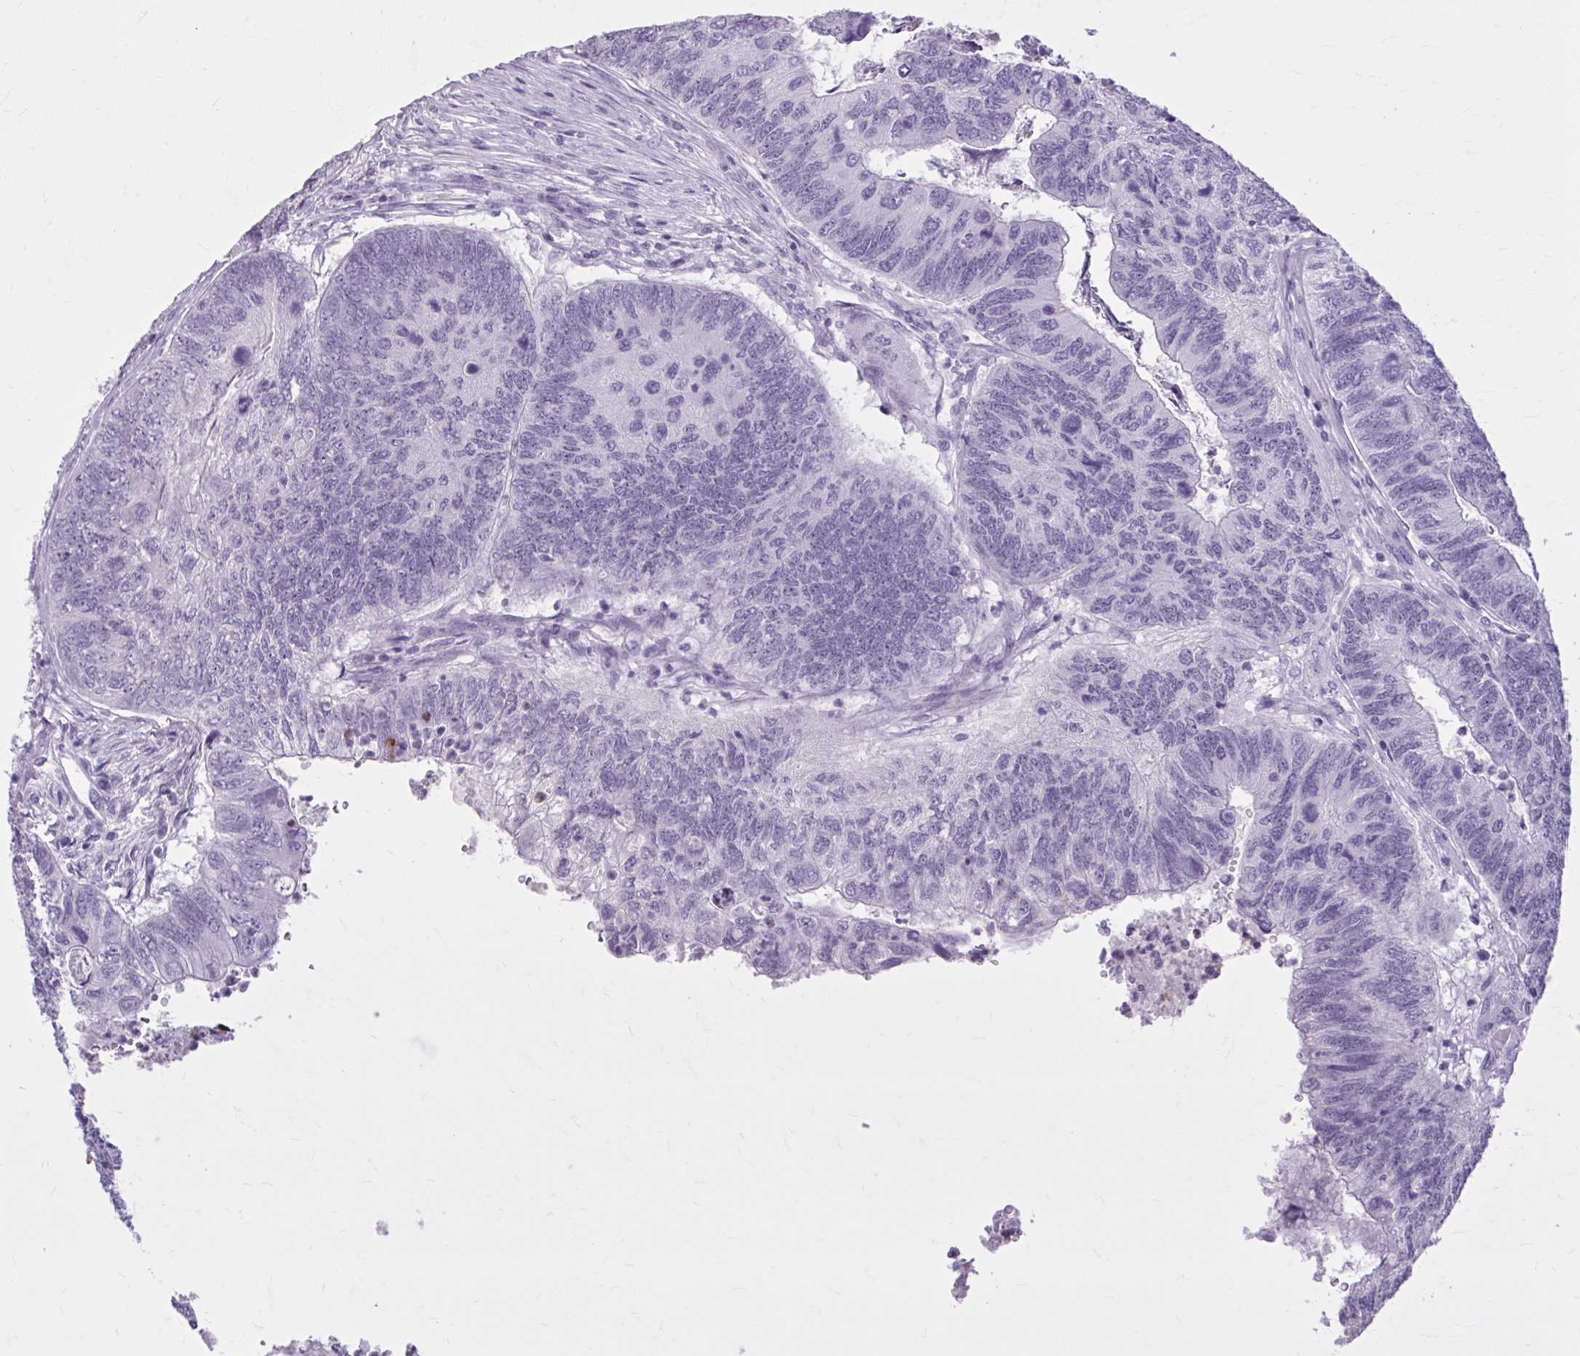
{"staining": {"intensity": "negative", "quantity": "none", "location": "none"}, "tissue": "colorectal cancer", "cell_type": "Tumor cells", "image_type": "cancer", "snomed": [{"axis": "morphology", "description": "Adenocarcinoma, NOS"}, {"axis": "topography", "description": "Colon"}], "caption": "This image is of colorectal adenocarcinoma stained with immunohistochemistry (IHC) to label a protein in brown with the nuclei are counter-stained blue. There is no expression in tumor cells. (DAB (3,3'-diaminobenzidine) IHC with hematoxylin counter stain).", "gene": "OR4B1", "patient": {"sex": "female", "age": 67}}